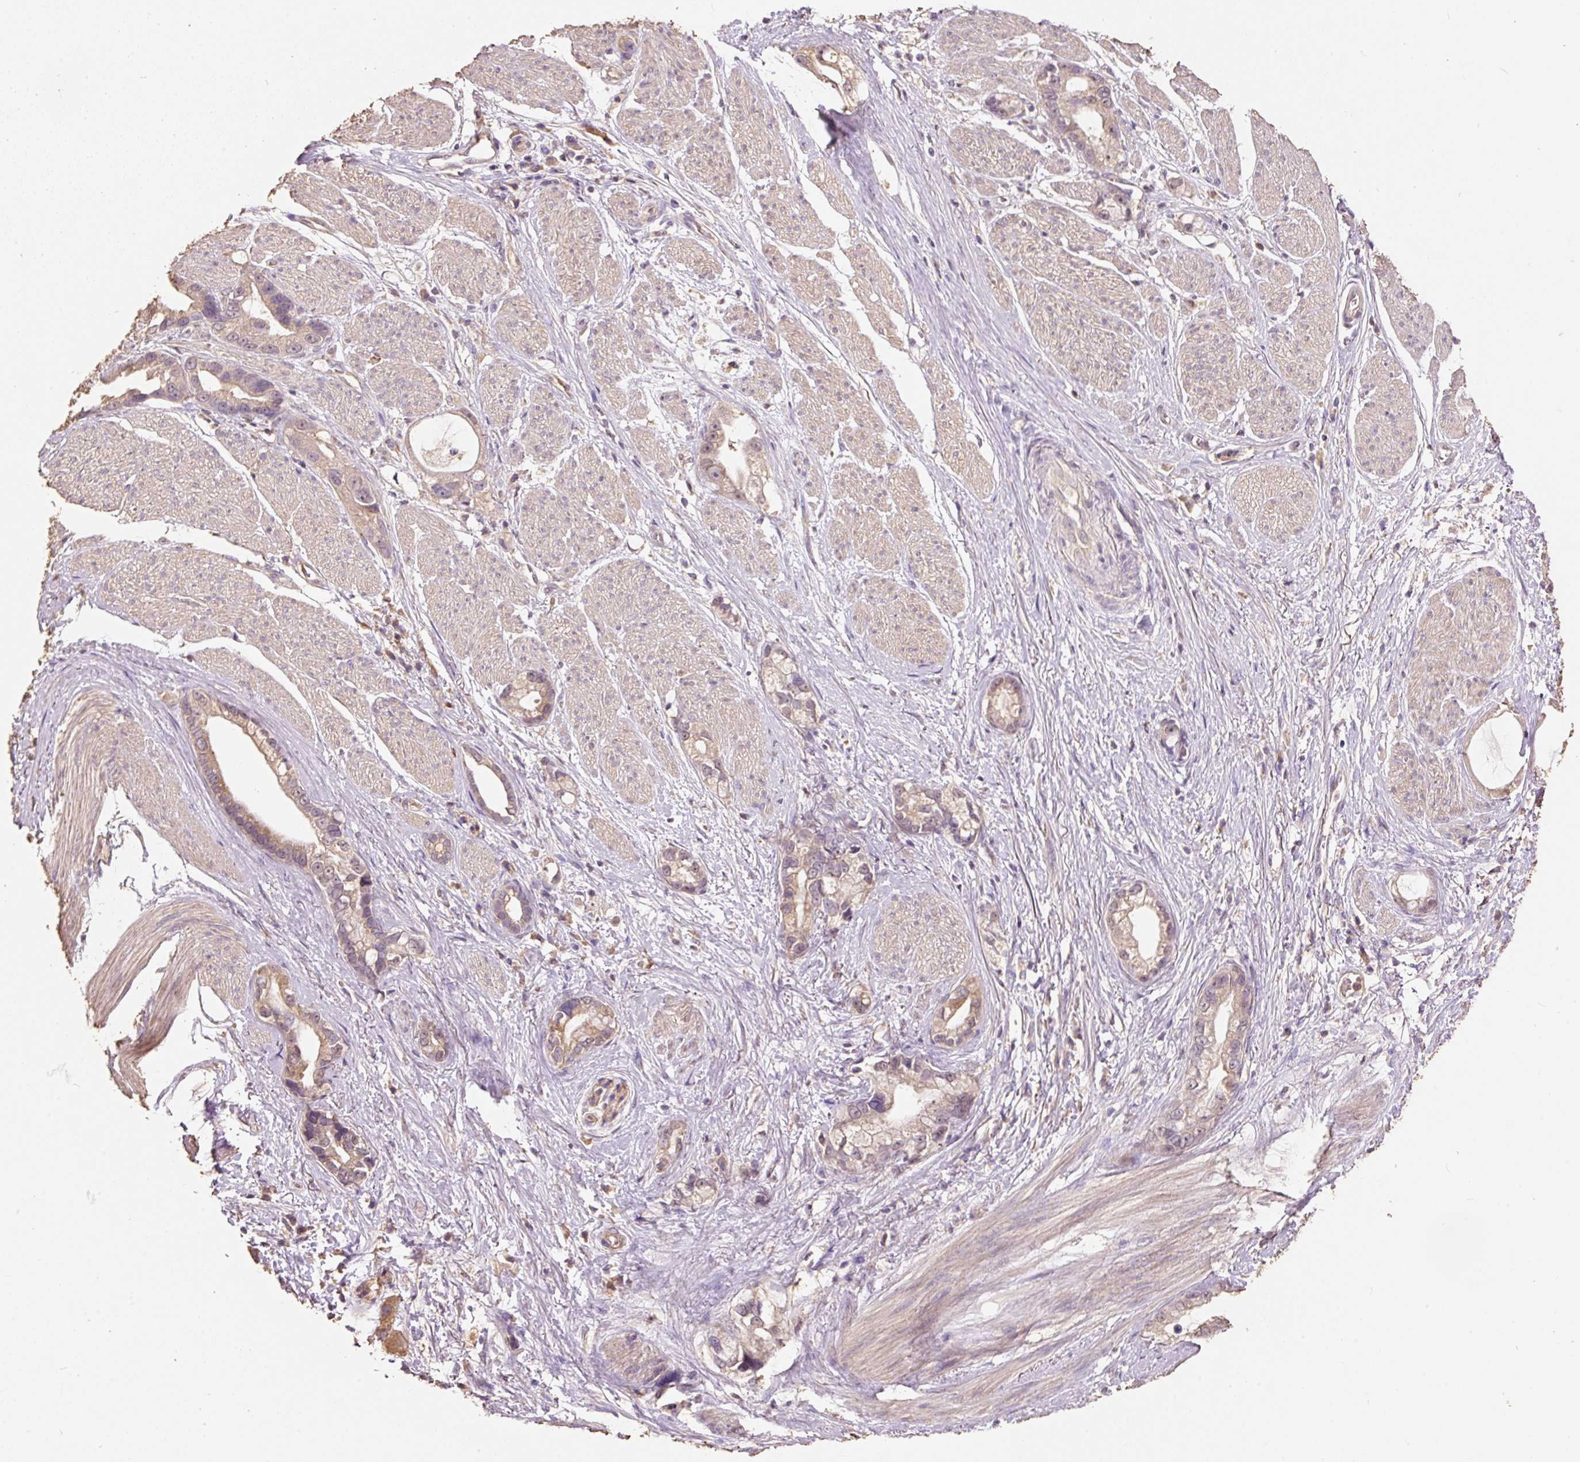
{"staining": {"intensity": "weak", "quantity": ">75%", "location": "cytoplasmic/membranous"}, "tissue": "stomach cancer", "cell_type": "Tumor cells", "image_type": "cancer", "snomed": [{"axis": "morphology", "description": "Adenocarcinoma, NOS"}, {"axis": "topography", "description": "Stomach"}], "caption": "Protein expression analysis of stomach cancer (adenocarcinoma) shows weak cytoplasmic/membranous staining in approximately >75% of tumor cells.", "gene": "HERC2", "patient": {"sex": "male", "age": 55}}